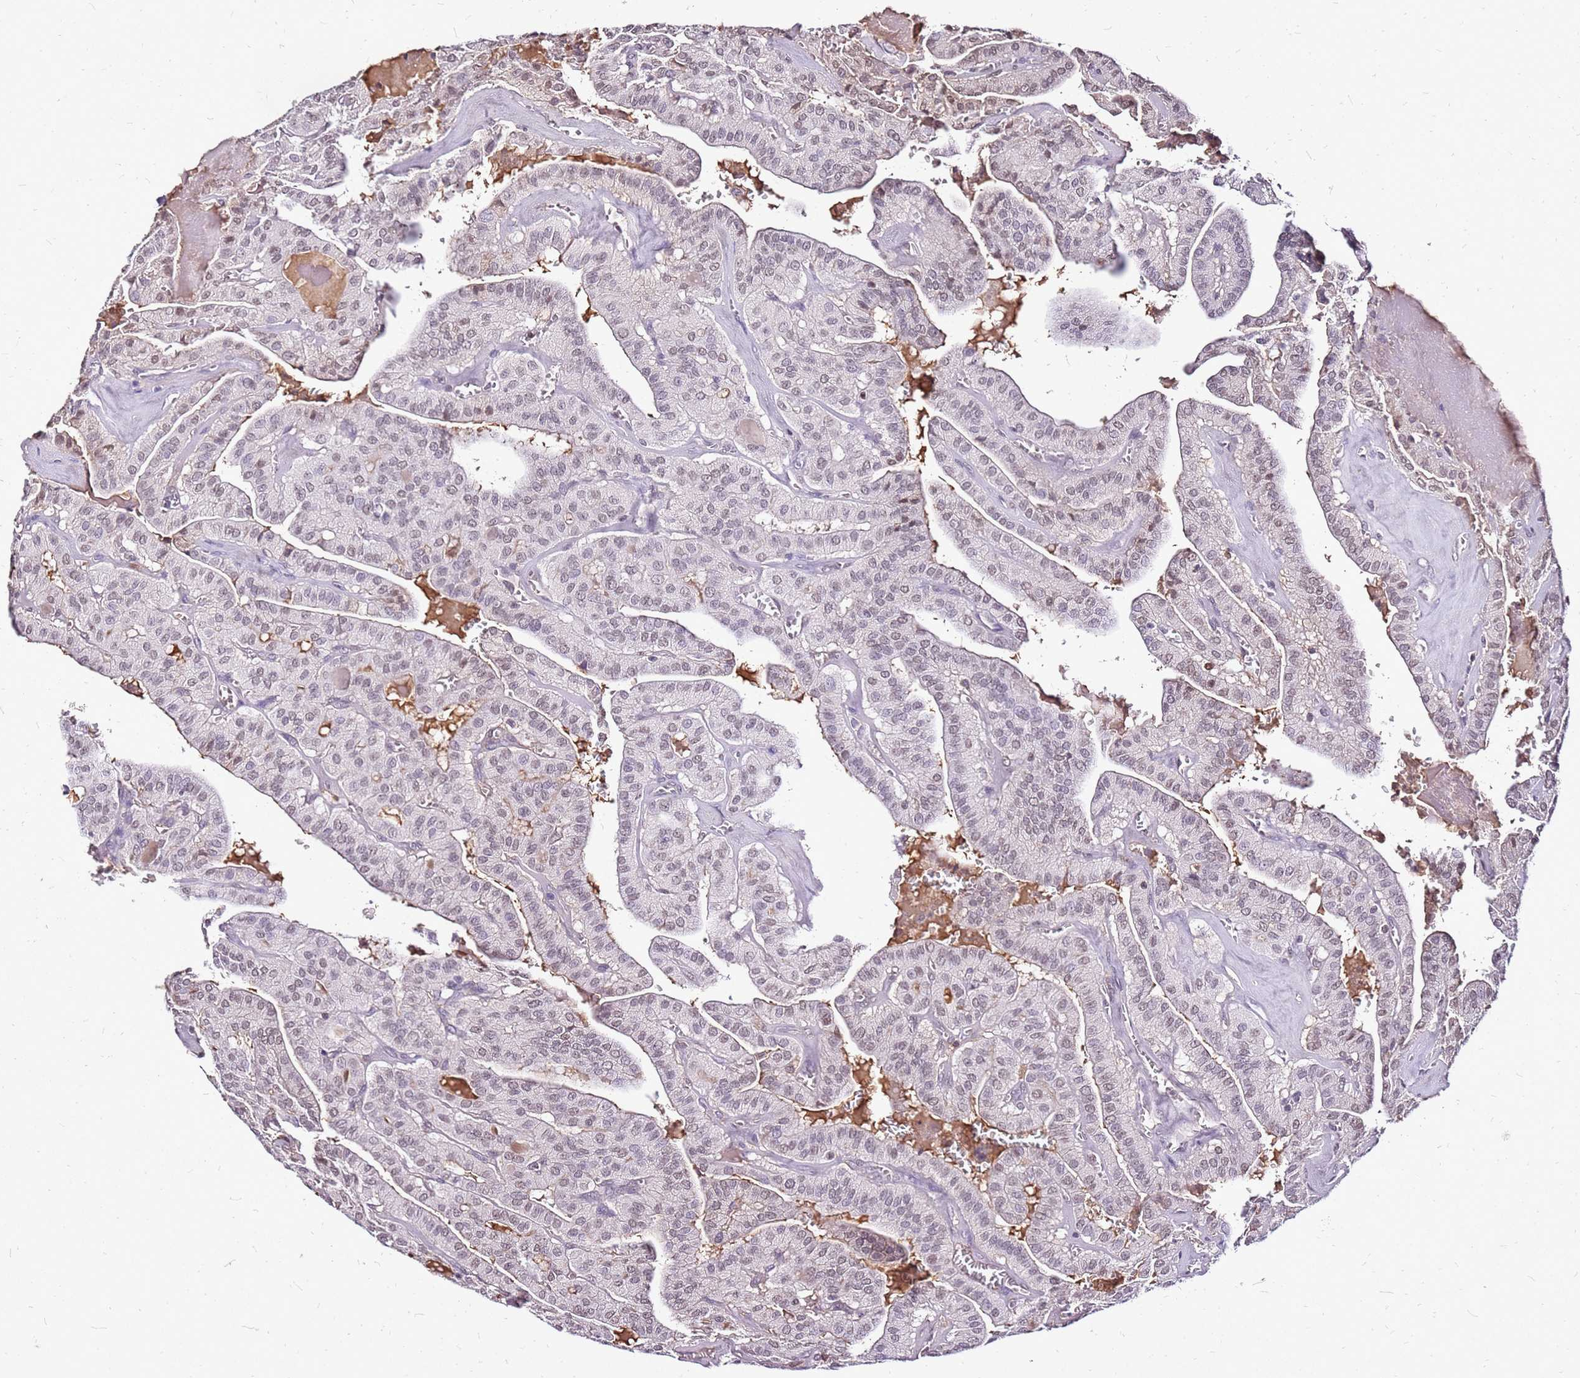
{"staining": {"intensity": "weak", "quantity": "<25%", "location": "nuclear"}, "tissue": "thyroid cancer", "cell_type": "Tumor cells", "image_type": "cancer", "snomed": [{"axis": "morphology", "description": "Papillary adenocarcinoma, NOS"}, {"axis": "topography", "description": "Thyroid gland"}], "caption": "Immunohistochemical staining of thyroid cancer (papillary adenocarcinoma) demonstrates no significant positivity in tumor cells.", "gene": "ALDH1A3", "patient": {"sex": "male", "age": 52}}